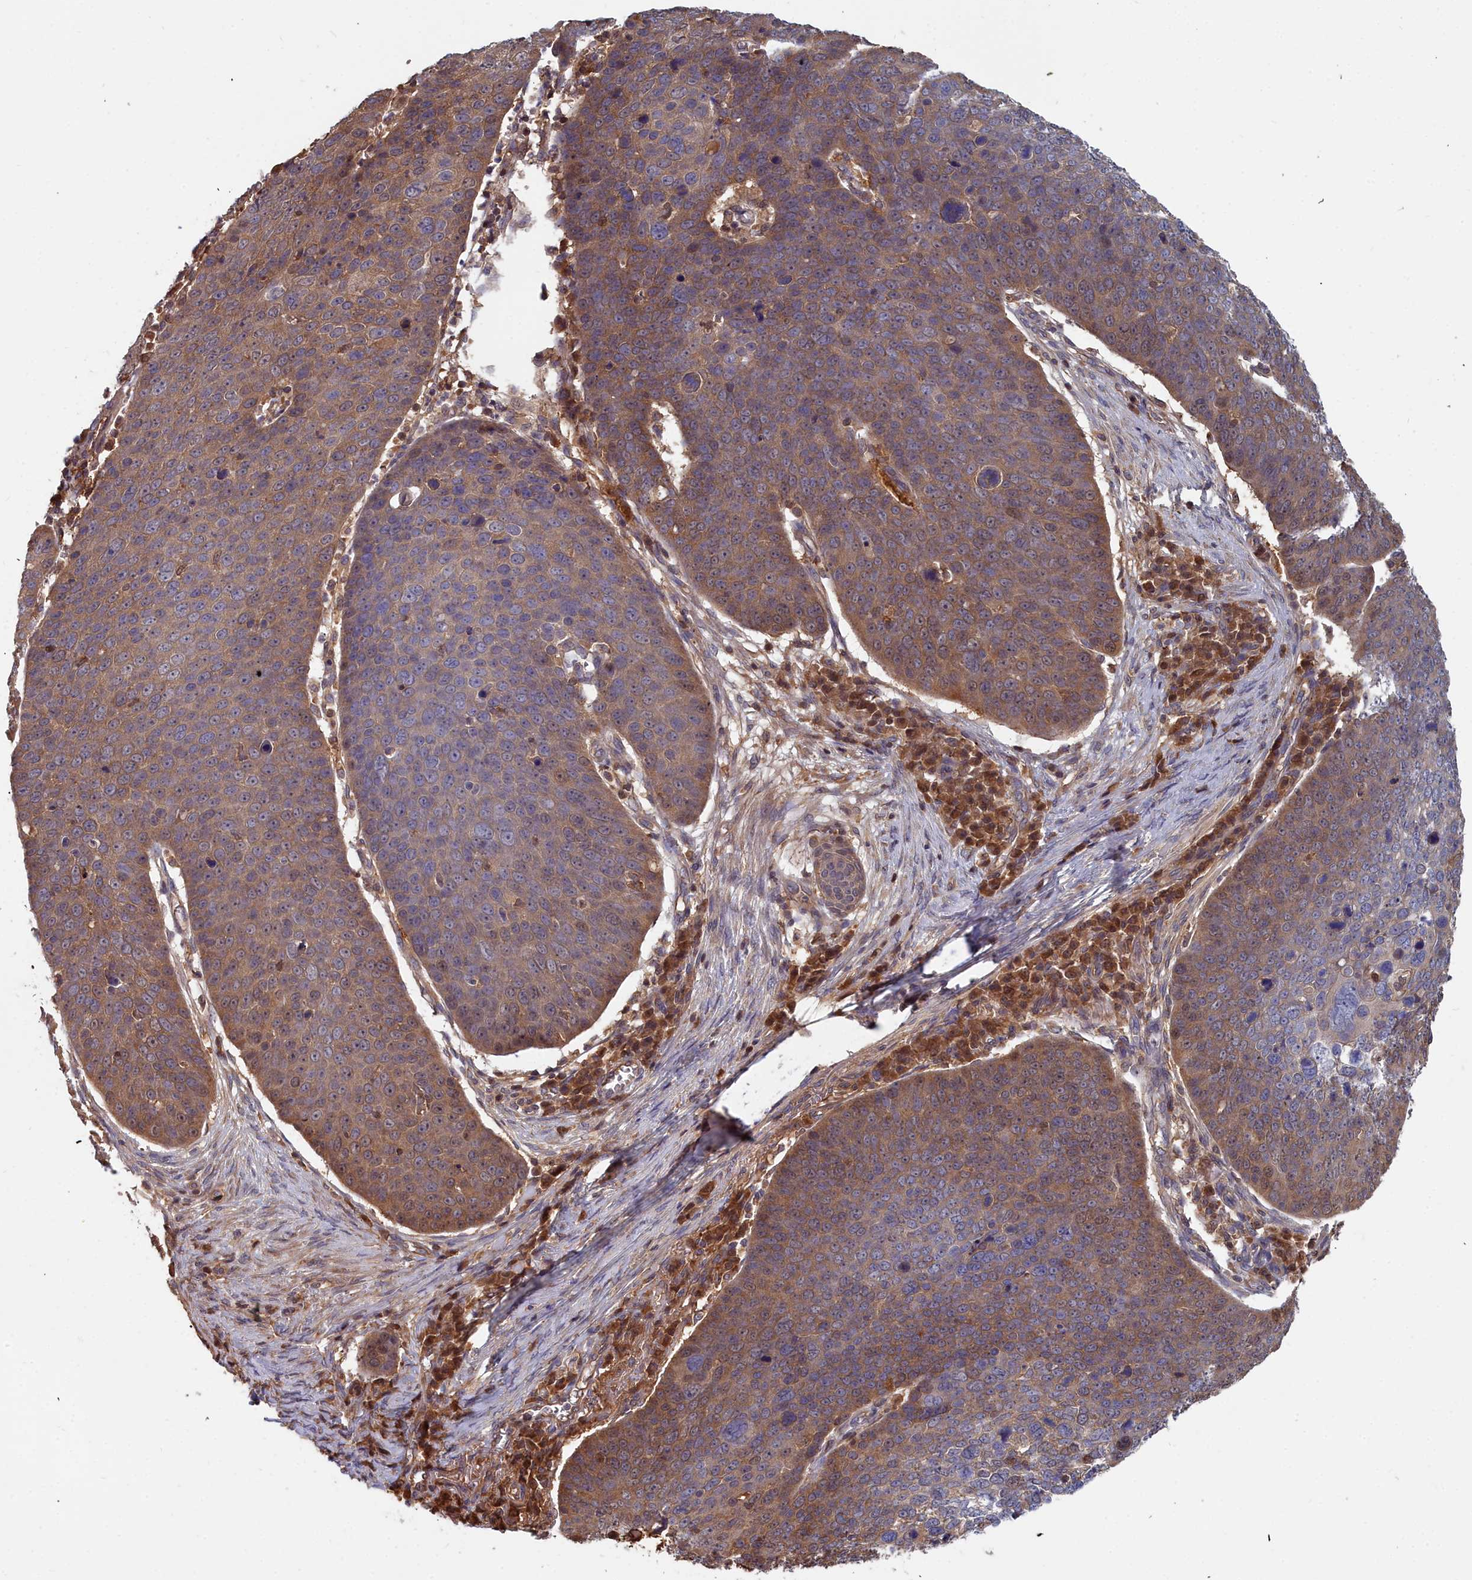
{"staining": {"intensity": "moderate", "quantity": ">75%", "location": "cytoplasmic/membranous,nuclear"}, "tissue": "skin cancer", "cell_type": "Tumor cells", "image_type": "cancer", "snomed": [{"axis": "morphology", "description": "Squamous cell carcinoma, NOS"}, {"axis": "topography", "description": "Skin"}], "caption": "Protein analysis of skin cancer (squamous cell carcinoma) tissue shows moderate cytoplasmic/membranous and nuclear positivity in approximately >75% of tumor cells.", "gene": "GFRA2", "patient": {"sex": "male", "age": 71}}